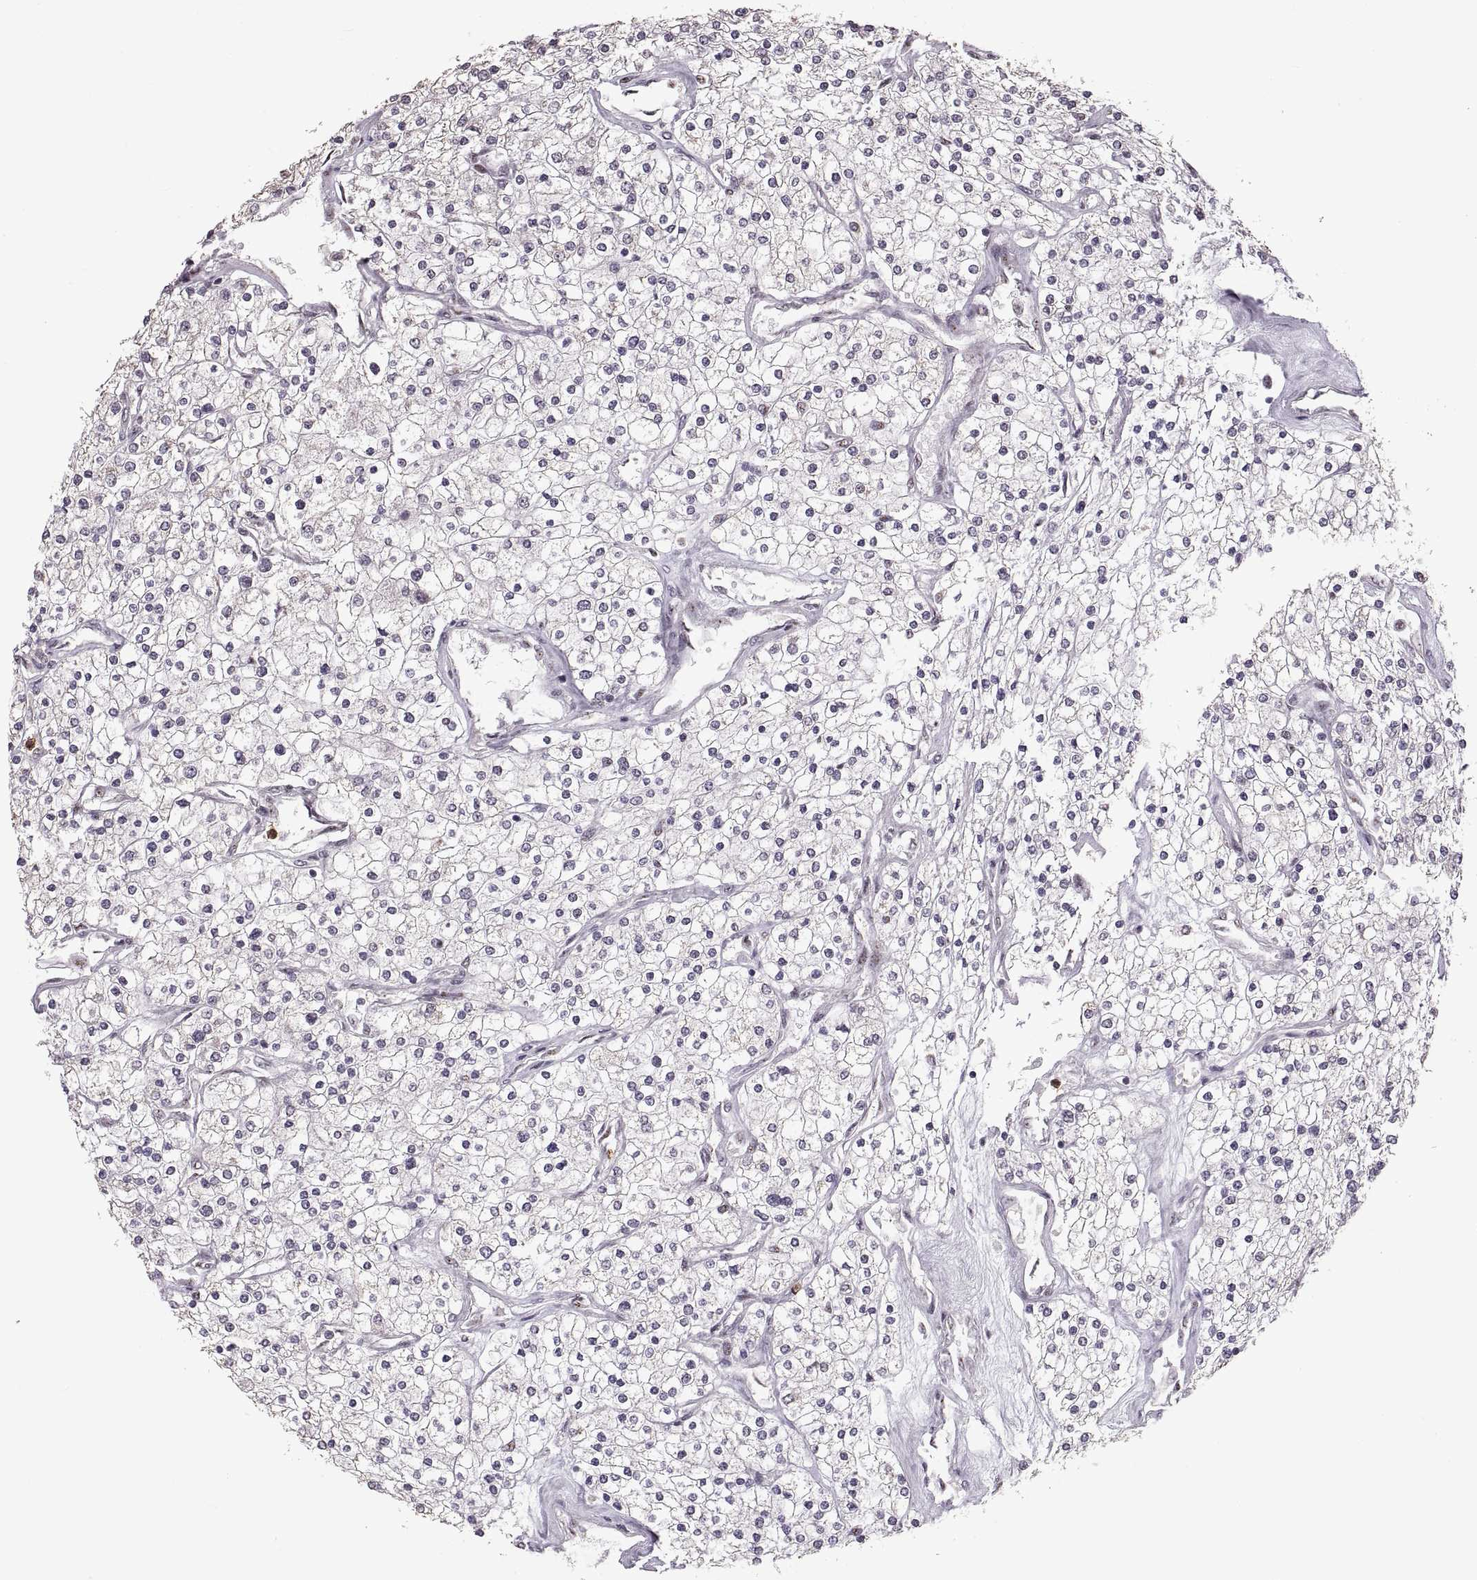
{"staining": {"intensity": "negative", "quantity": "none", "location": "none"}, "tissue": "renal cancer", "cell_type": "Tumor cells", "image_type": "cancer", "snomed": [{"axis": "morphology", "description": "Adenocarcinoma, NOS"}, {"axis": "topography", "description": "Kidney"}], "caption": "Tumor cells are negative for protein expression in human adenocarcinoma (renal).", "gene": "PALS1", "patient": {"sex": "male", "age": 80}}